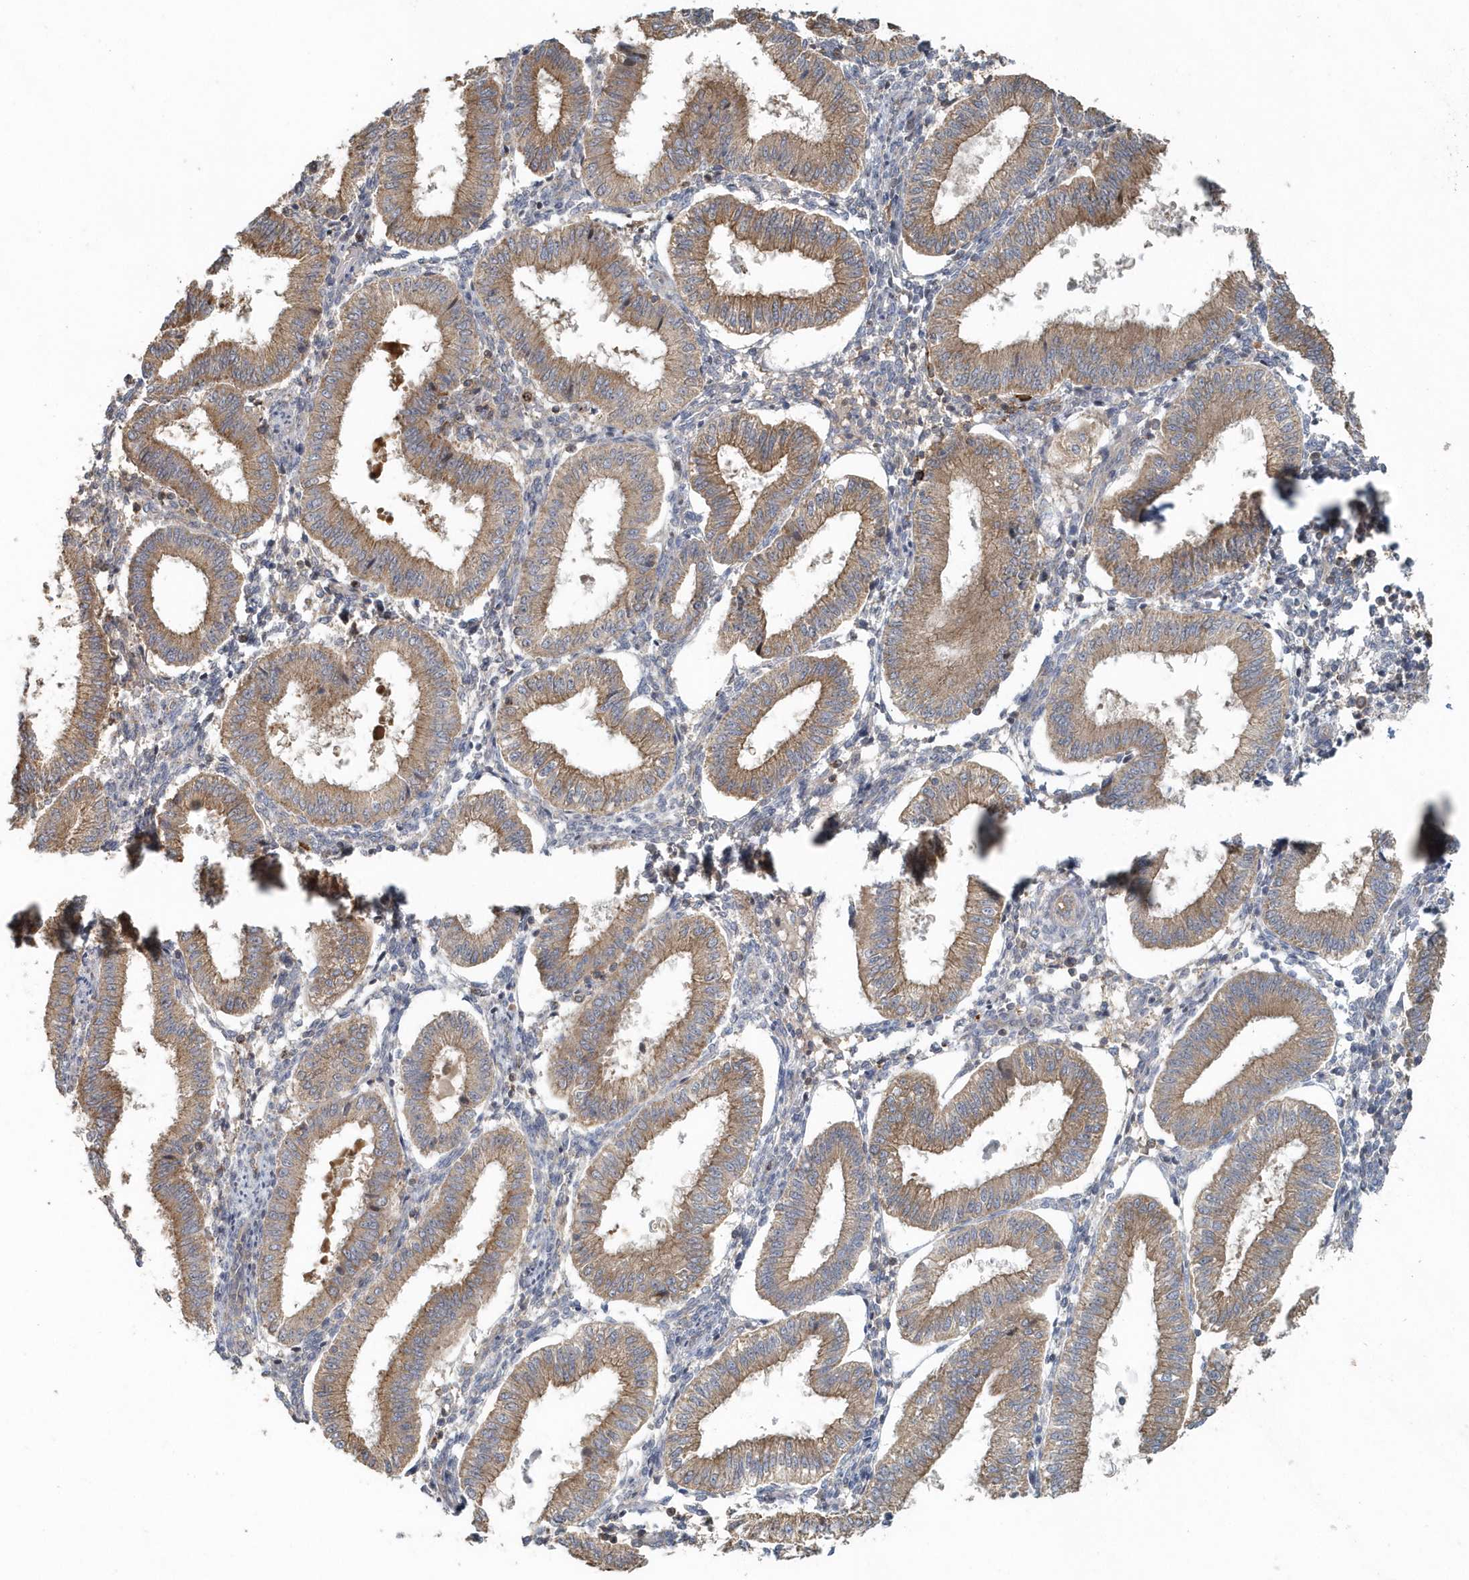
{"staining": {"intensity": "negative", "quantity": "none", "location": "none"}, "tissue": "endometrium", "cell_type": "Cells in endometrial stroma", "image_type": "normal", "snomed": [{"axis": "morphology", "description": "Normal tissue, NOS"}, {"axis": "topography", "description": "Endometrium"}], "caption": "Protein analysis of unremarkable endometrium shows no significant positivity in cells in endometrial stroma. Brightfield microscopy of immunohistochemistry (IHC) stained with DAB (brown) and hematoxylin (blue), captured at high magnification.", "gene": "MMUT", "patient": {"sex": "female", "age": 39}}